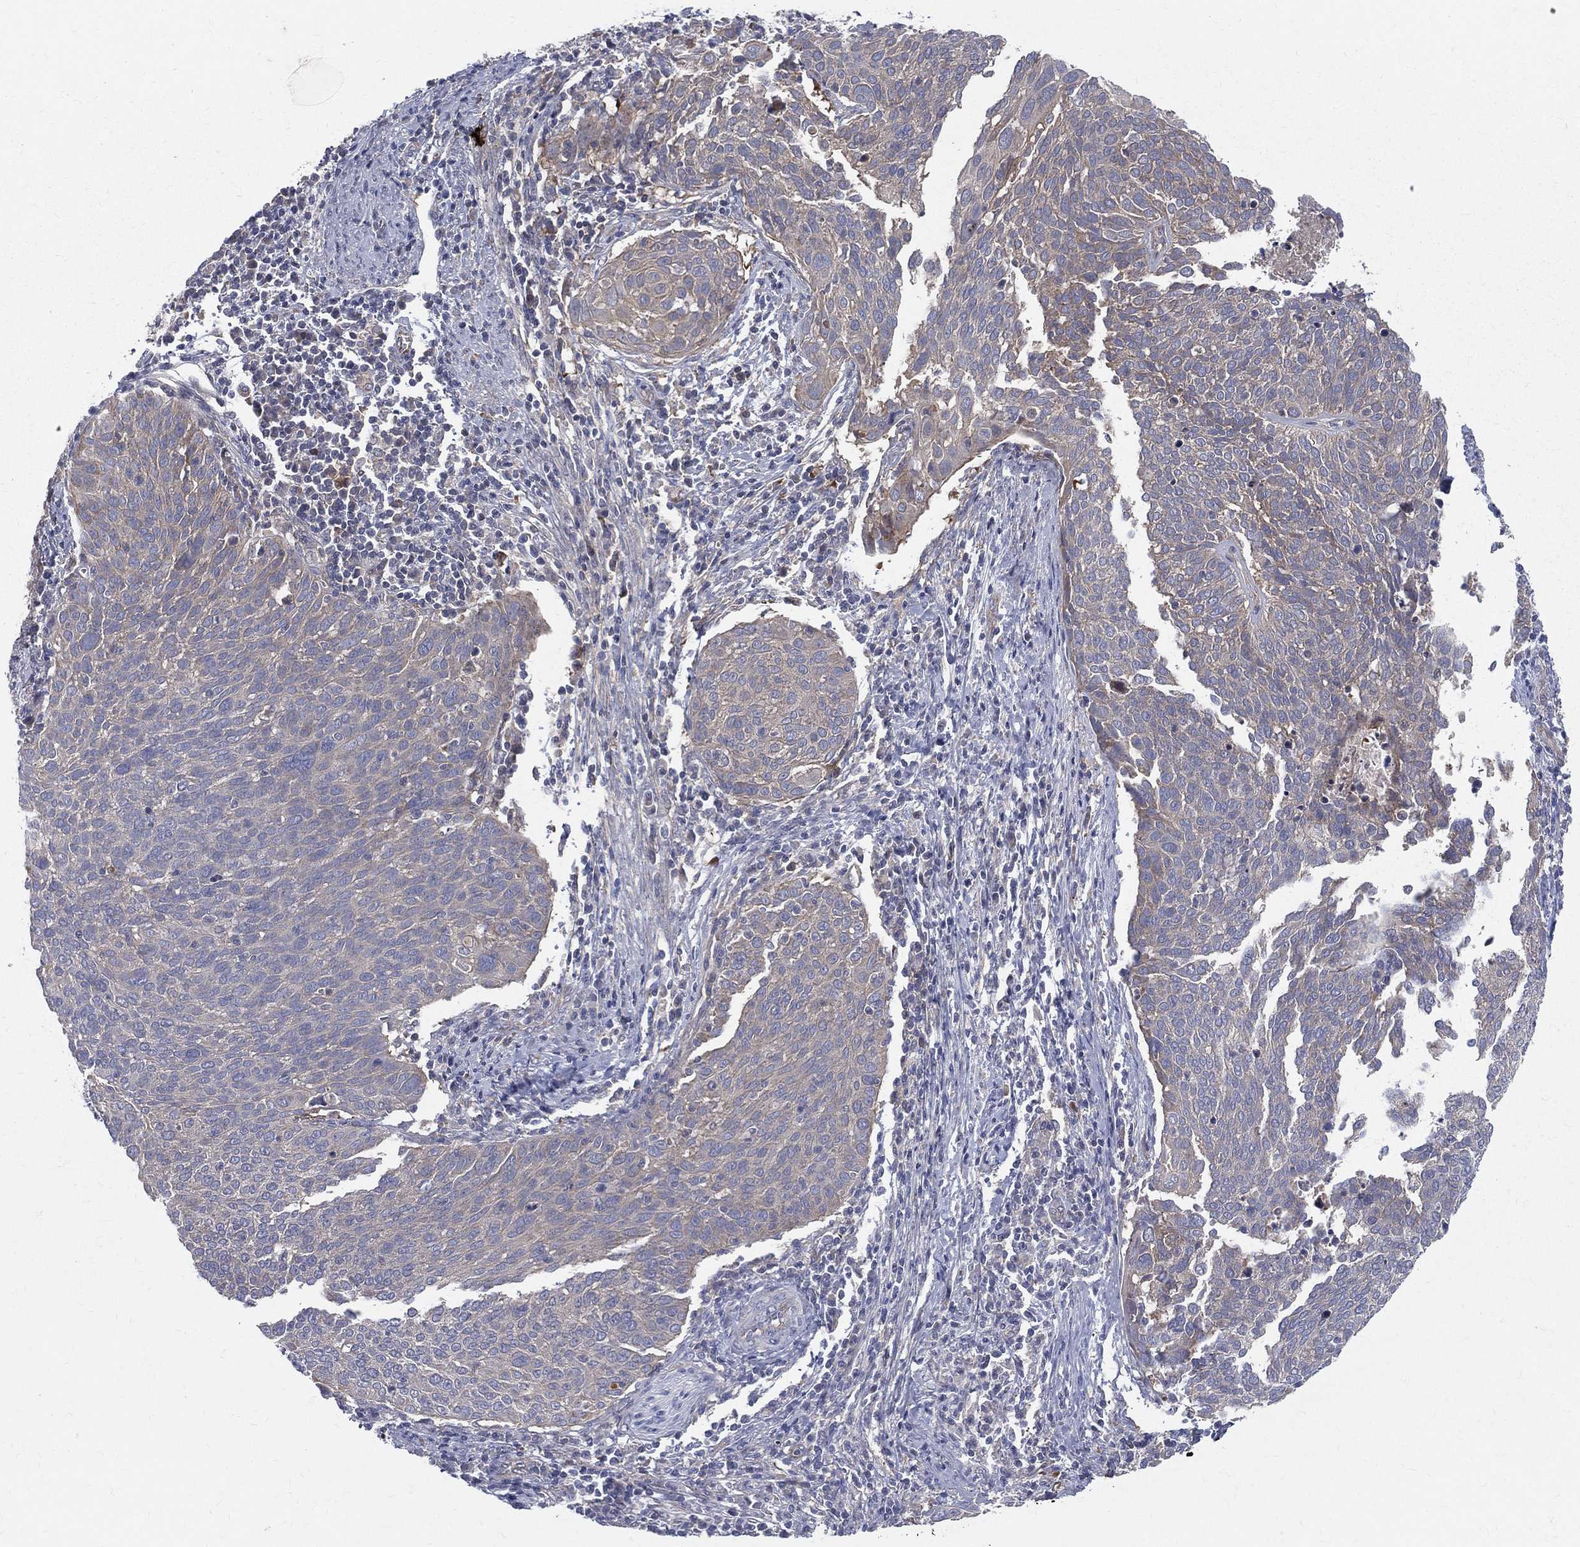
{"staining": {"intensity": "weak", "quantity": "<25%", "location": "cytoplasmic/membranous"}, "tissue": "cervical cancer", "cell_type": "Tumor cells", "image_type": "cancer", "snomed": [{"axis": "morphology", "description": "Squamous cell carcinoma, NOS"}, {"axis": "topography", "description": "Cervix"}], "caption": "The micrograph reveals no significant expression in tumor cells of squamous cell carcinoma (cervical).", "gene": "POMZP3", "patient": {"sex": "female", "age": 39}}